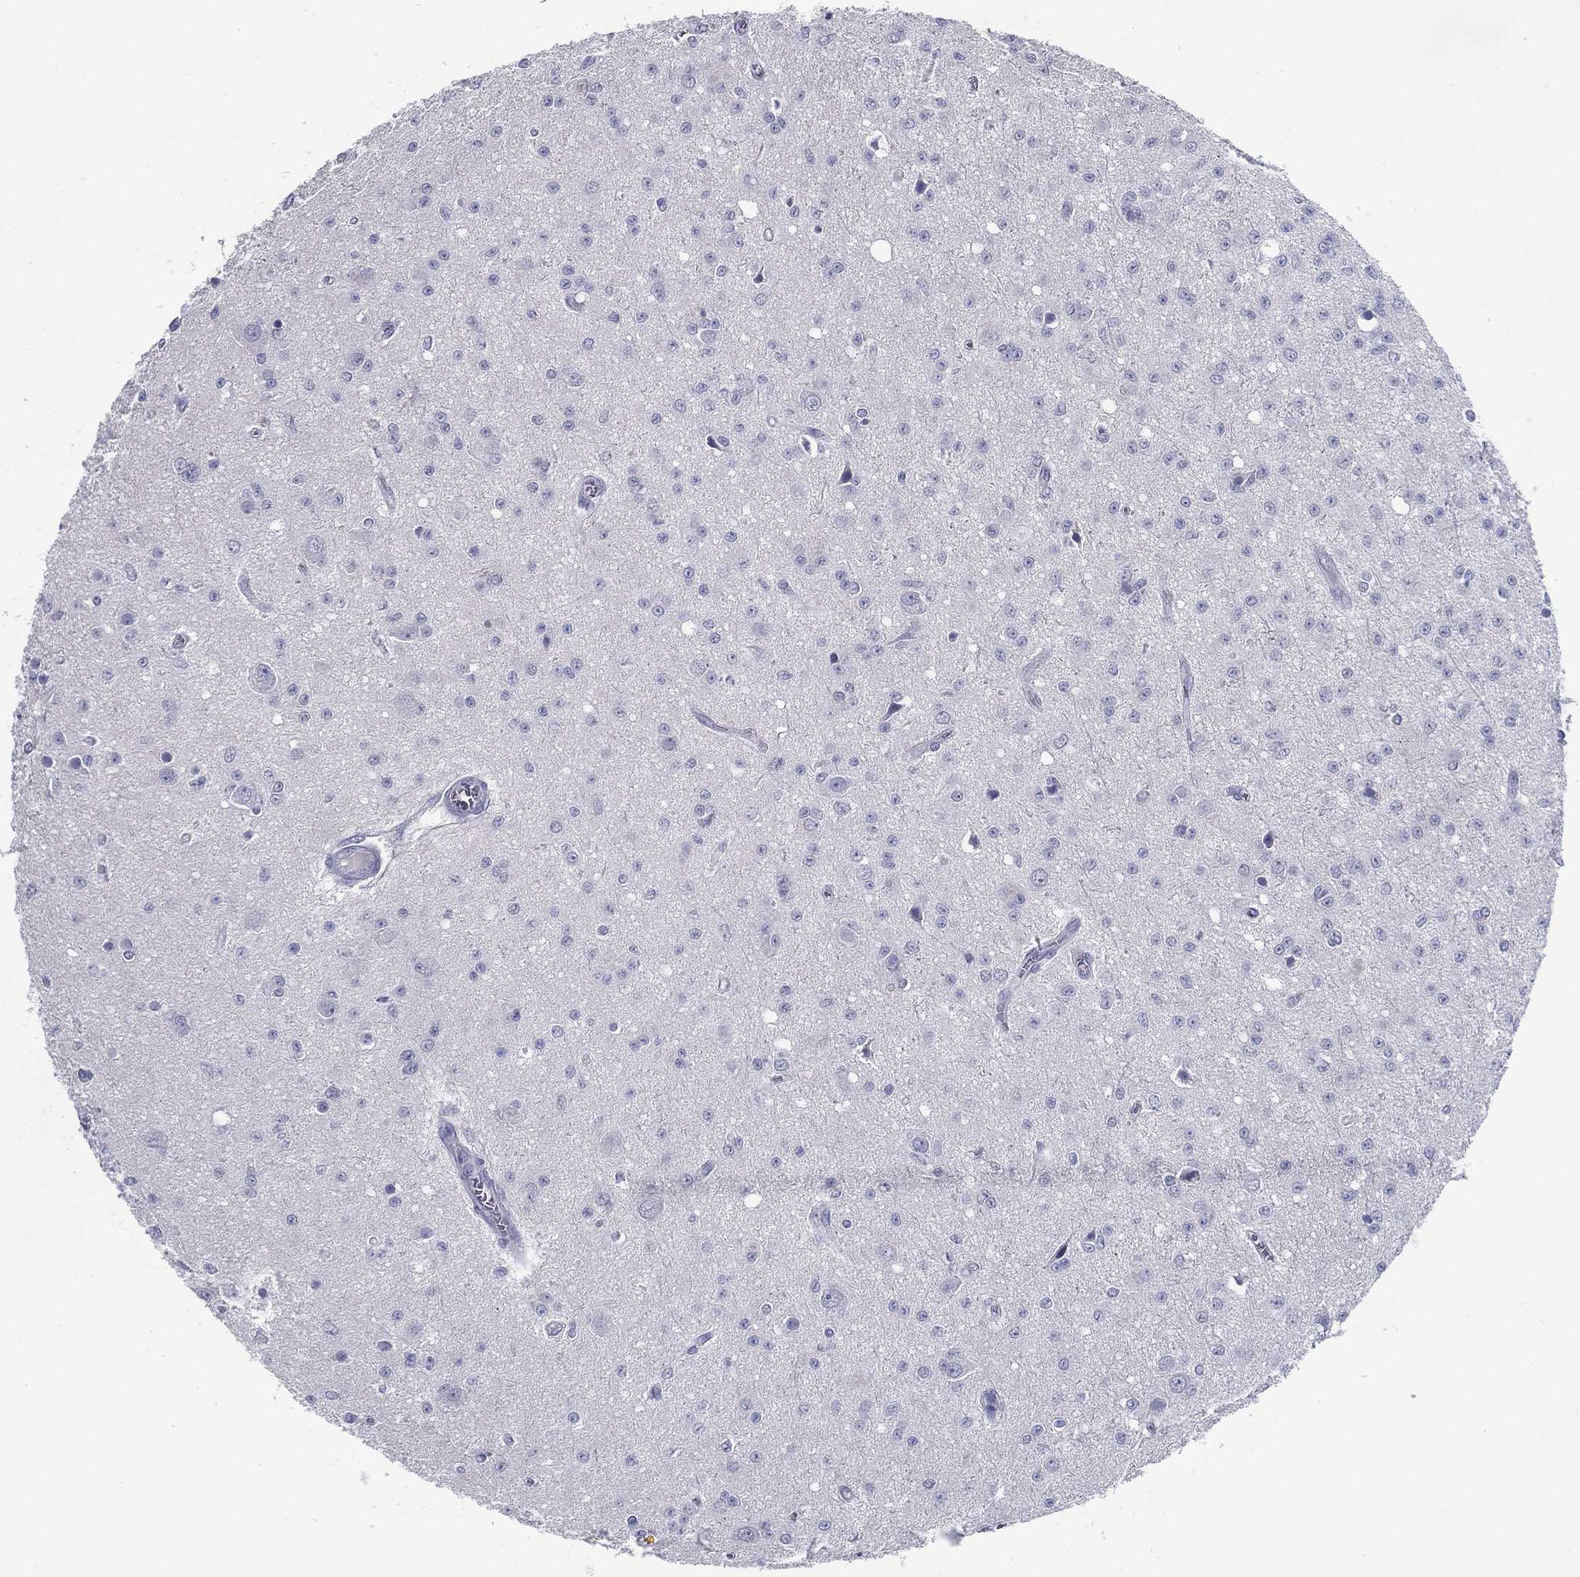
{"staining": {"intensity": "negative", "quantity": "none", "location": "none"}, "tissue": "glioma", "cell_type": "Tumor cells", "image_type": "cancer", "snomed": [{"axis": "morphology", "description": "Glioma, malignant, Low grade"}, {"axis": "topography", "description": "Brain"}], "caption": "This histopathology image is of glioma stained with immunohistochemistry to label a protein in brown with the nuclei are counter-stained blue. There is no expression in tumor cells.", "gene": "KIF2C", "patient": {"sex": "female", "age": 45}}